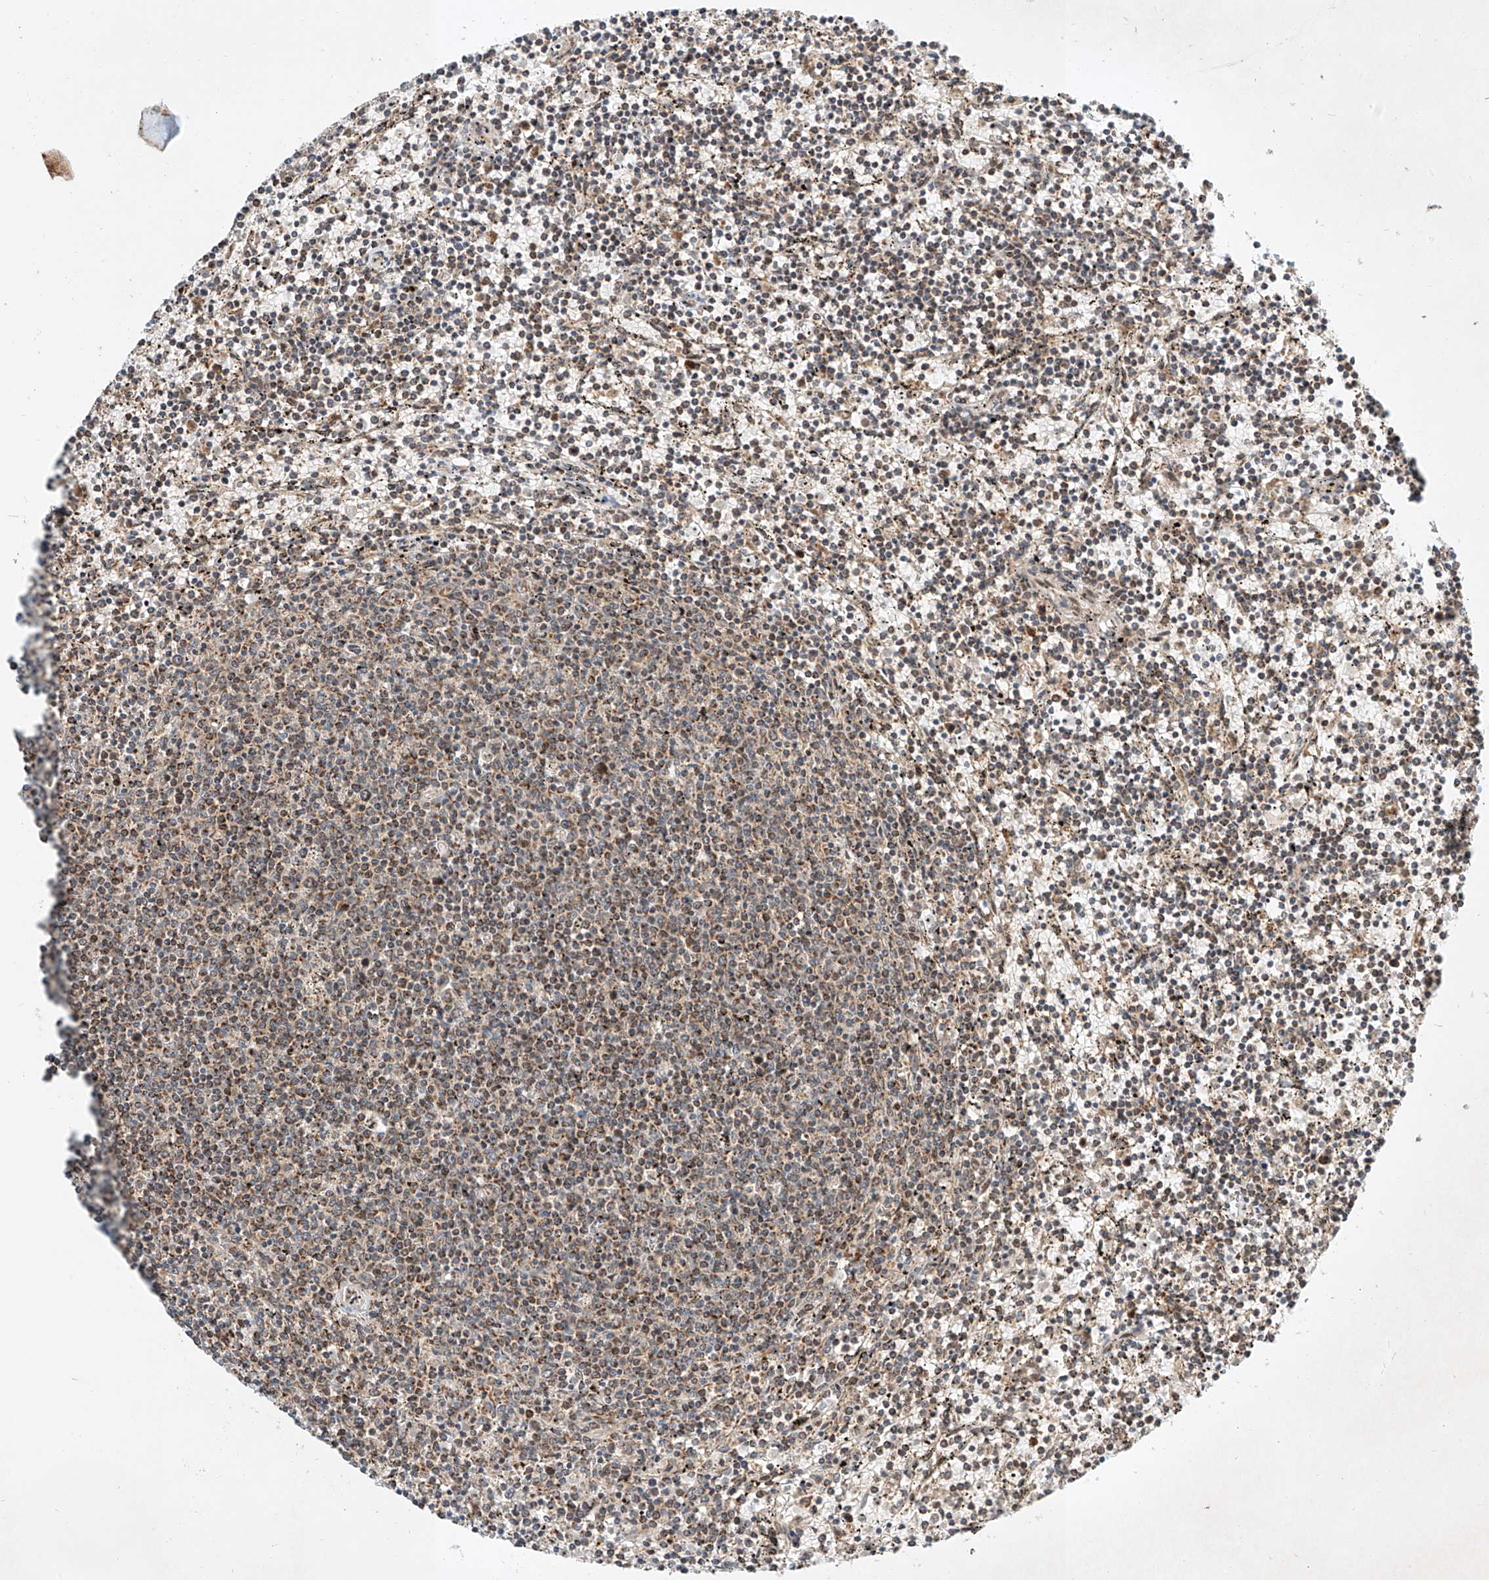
{"staining": {"intensity": "moderate", "quantity": "25%-75%", "location": "cytoplasmic/membranous"}, "tissue": "lymphoma", "cell_type": "Tumor cells", "image_type": "cancer", "snomed": [{"axis": "morphology", "description": "Malignant lymphoma, non-Hodgkin's type, Low grade"}, {"axis": "topography", "description": "Spleen"}], "caption": "The image displays immunohistochemical staining of lymphoma. There is moderate cytoplasmic/membranous expression is seen in approximately 25%-75% of tumor cells.", "gene": "EPG5", "patient": {"sex": "female", "age": 50}}